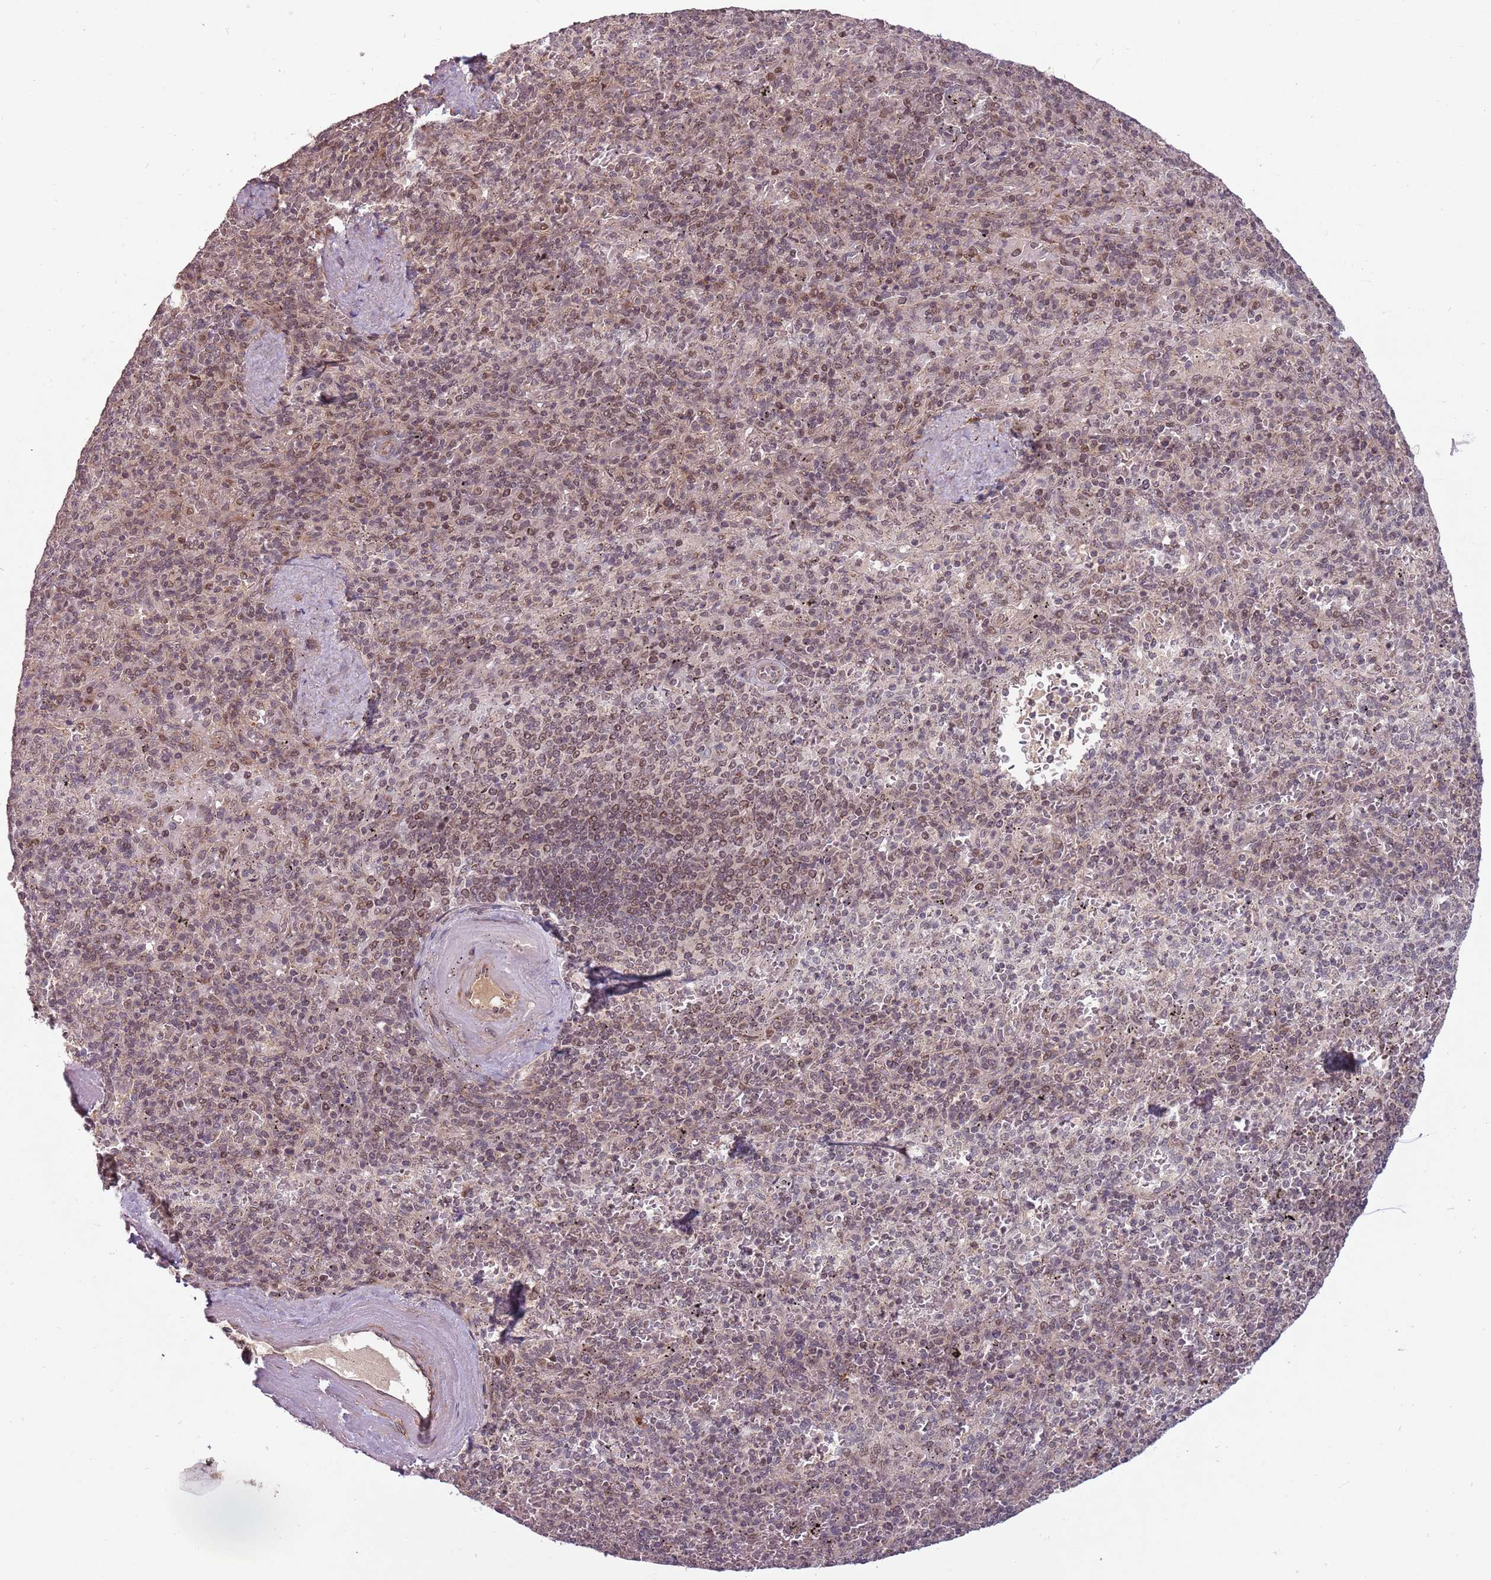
{"staining": {"intensity": "weak", "quantity": "25%-75%", "location": "nuclear"}, "tissue": "spleen", "cell_type": "Cells in red pulp", "image_type": "normal", "snomed": [{"axis": "morphology", "description": "Normal tissue, NOS"}, {"axis": "topography", "description": "Spleen"}], "caption": "Human spleen stained for a protein (brown) demonstrates weak nuclear positive staining in about 25%-75% of cells in red pulp.", "gene": "SUDS3", "patient": {"sex": "male", "age": 82}}